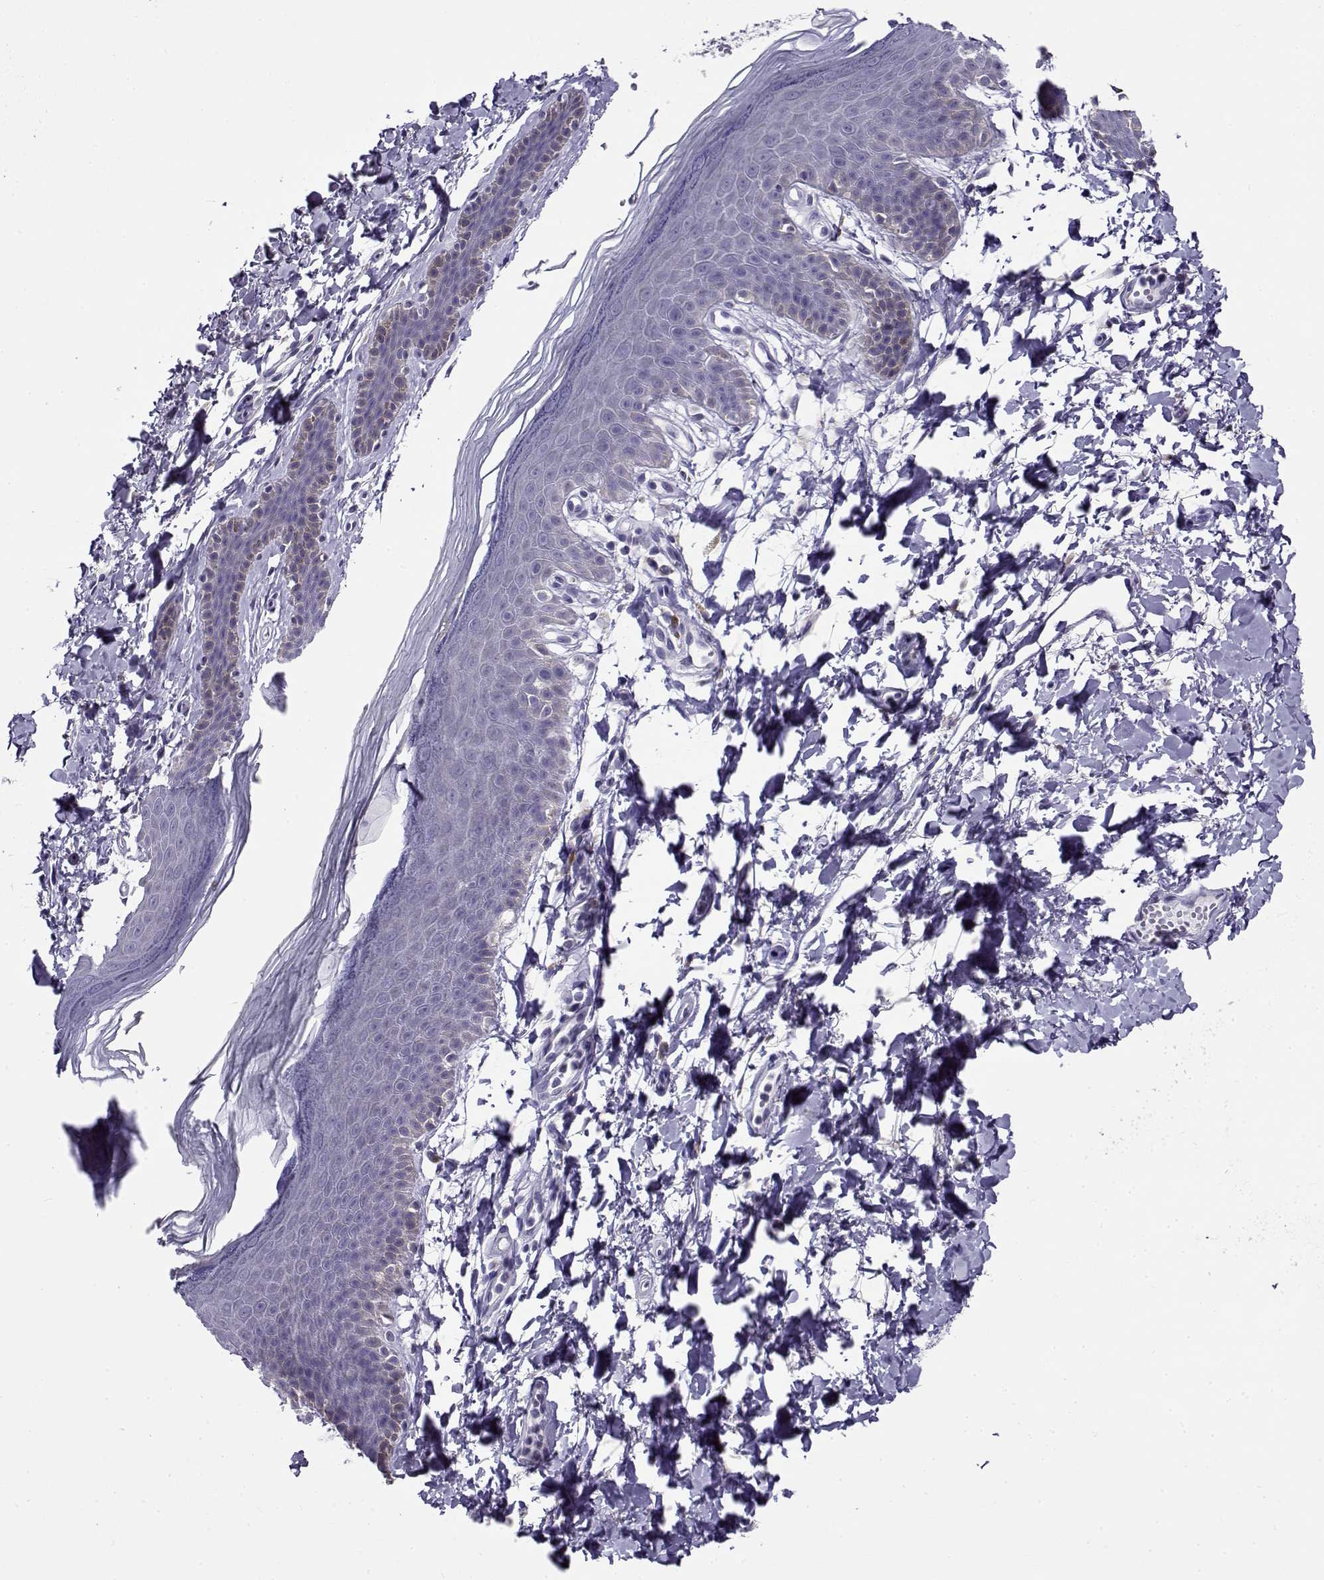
{"staining": {"intensity": "negative", "quantity": "none", "location": "none"}, "tissue": "skin", "cell_type": "Epidermal cells", "image_type": "normal", "snomed": [{"axis": "morphology", "description": "Normal tissue, NOS"}, {"axis": "topography", "description": "Anal"}], "caption": "A histopathology image of human skin is negative for staining in epidermal cells. (DAB immunohistochemistry (IHC) with hematoxylin counter stain).", "gene": "FEZF1", "patient": {"sex": "male", "age": 53}}